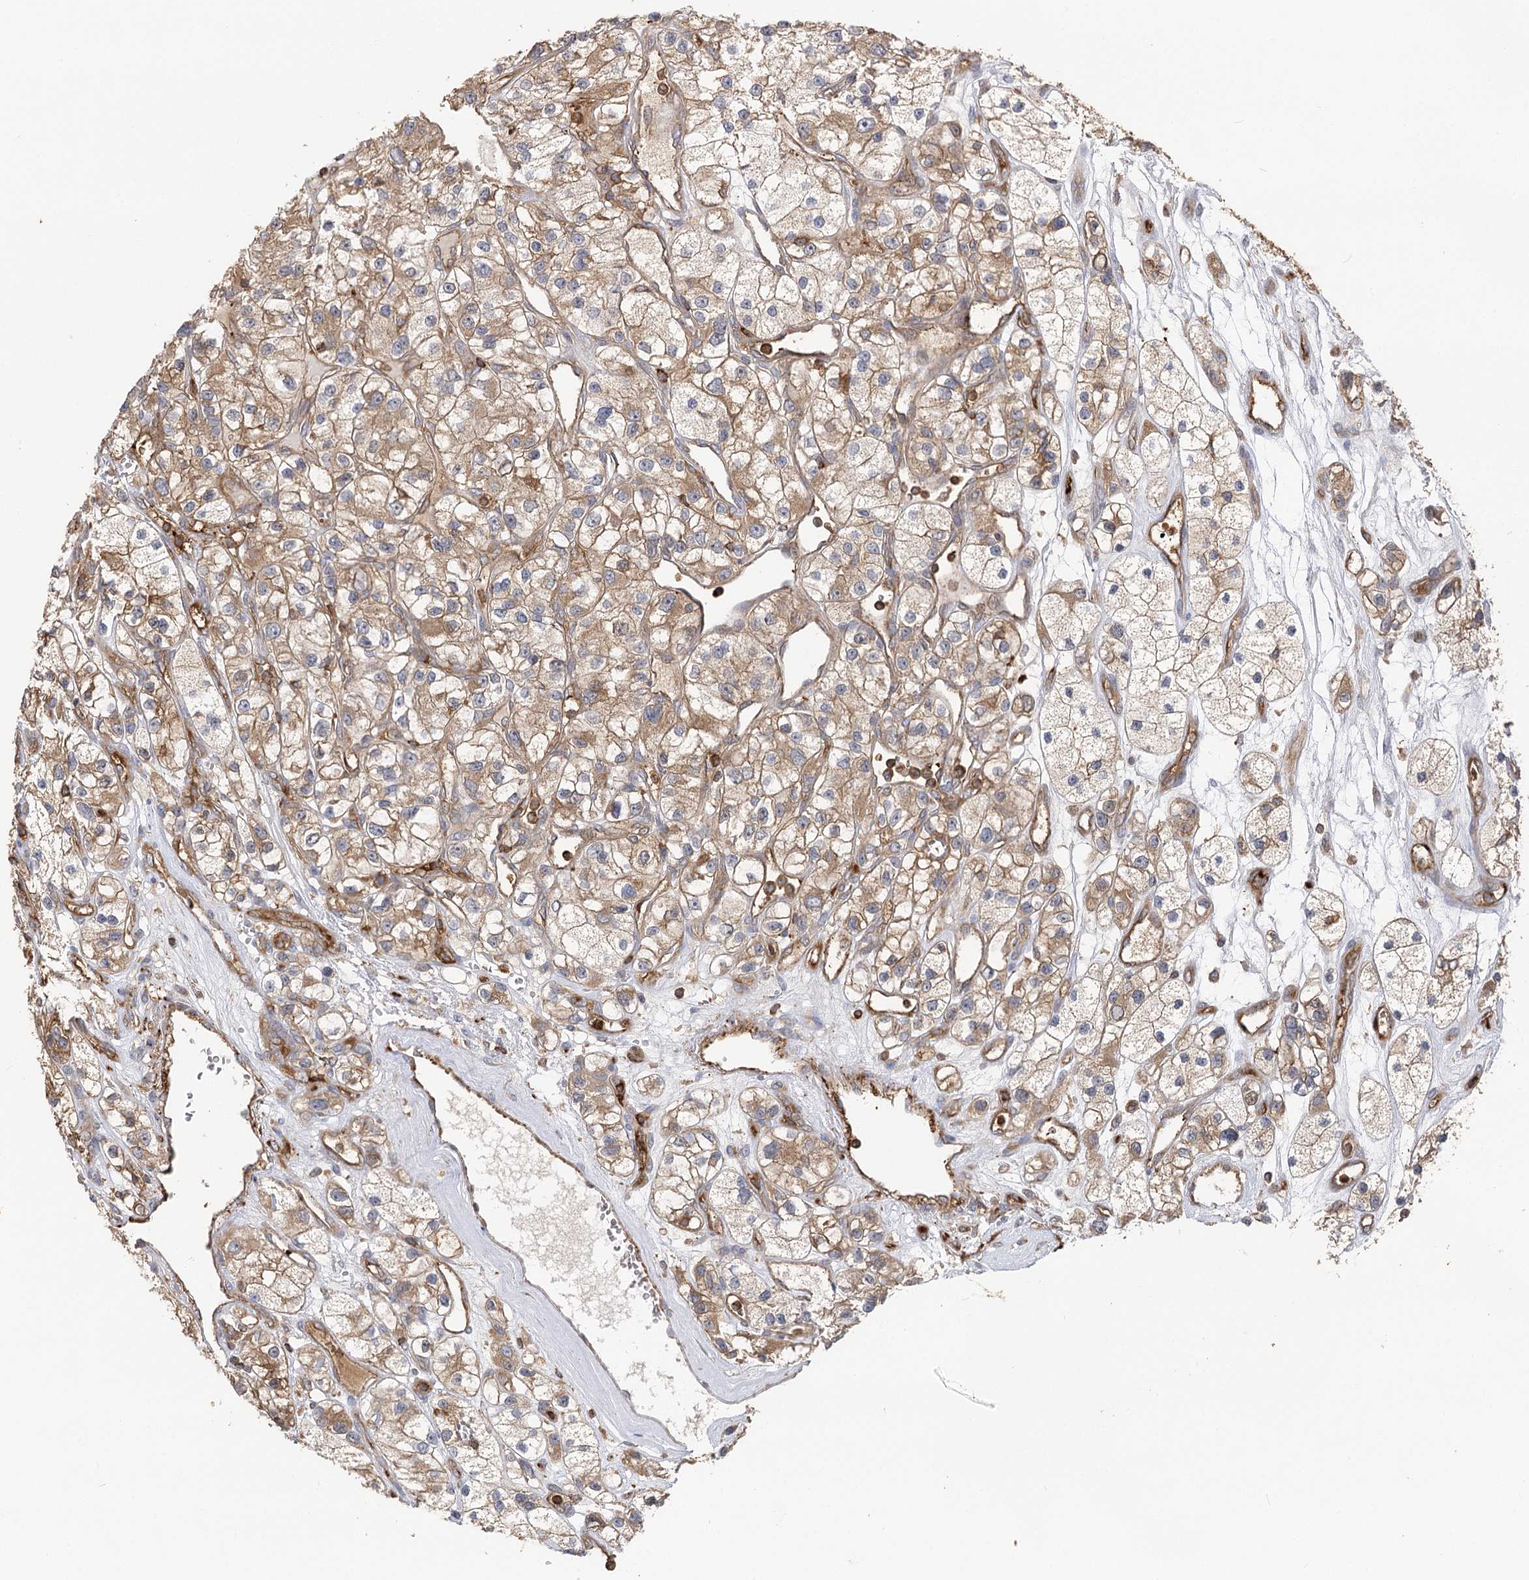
{"staining": {"intensity": "moderate", "quantity": ">75%", "location": "cytoplasmic/membranous"}, "tissue": "renal cancer", "cell_type": "Tumor cells", "image_type": "cancer", "snomed": [{"axis": "morphology", "description": "Adenocarcinoma, NOS"}, {"axis": "topography", "description": "Kidney"}], "caption": "Protein expression analysis of renal cancer (adenocarcinoma) shows moderate cytoplasmic/membranous positivity in approximately >75% of tumor cells. The staining was performed using DAB (3,3'-diaminobenzidine) to visualize the protein expression in brown, while the nuclei were stained in blue with hematoxylin (Magnification: 20x).", "gene": "SEC24B", "patient": {"sex": "female", "age": 57}}